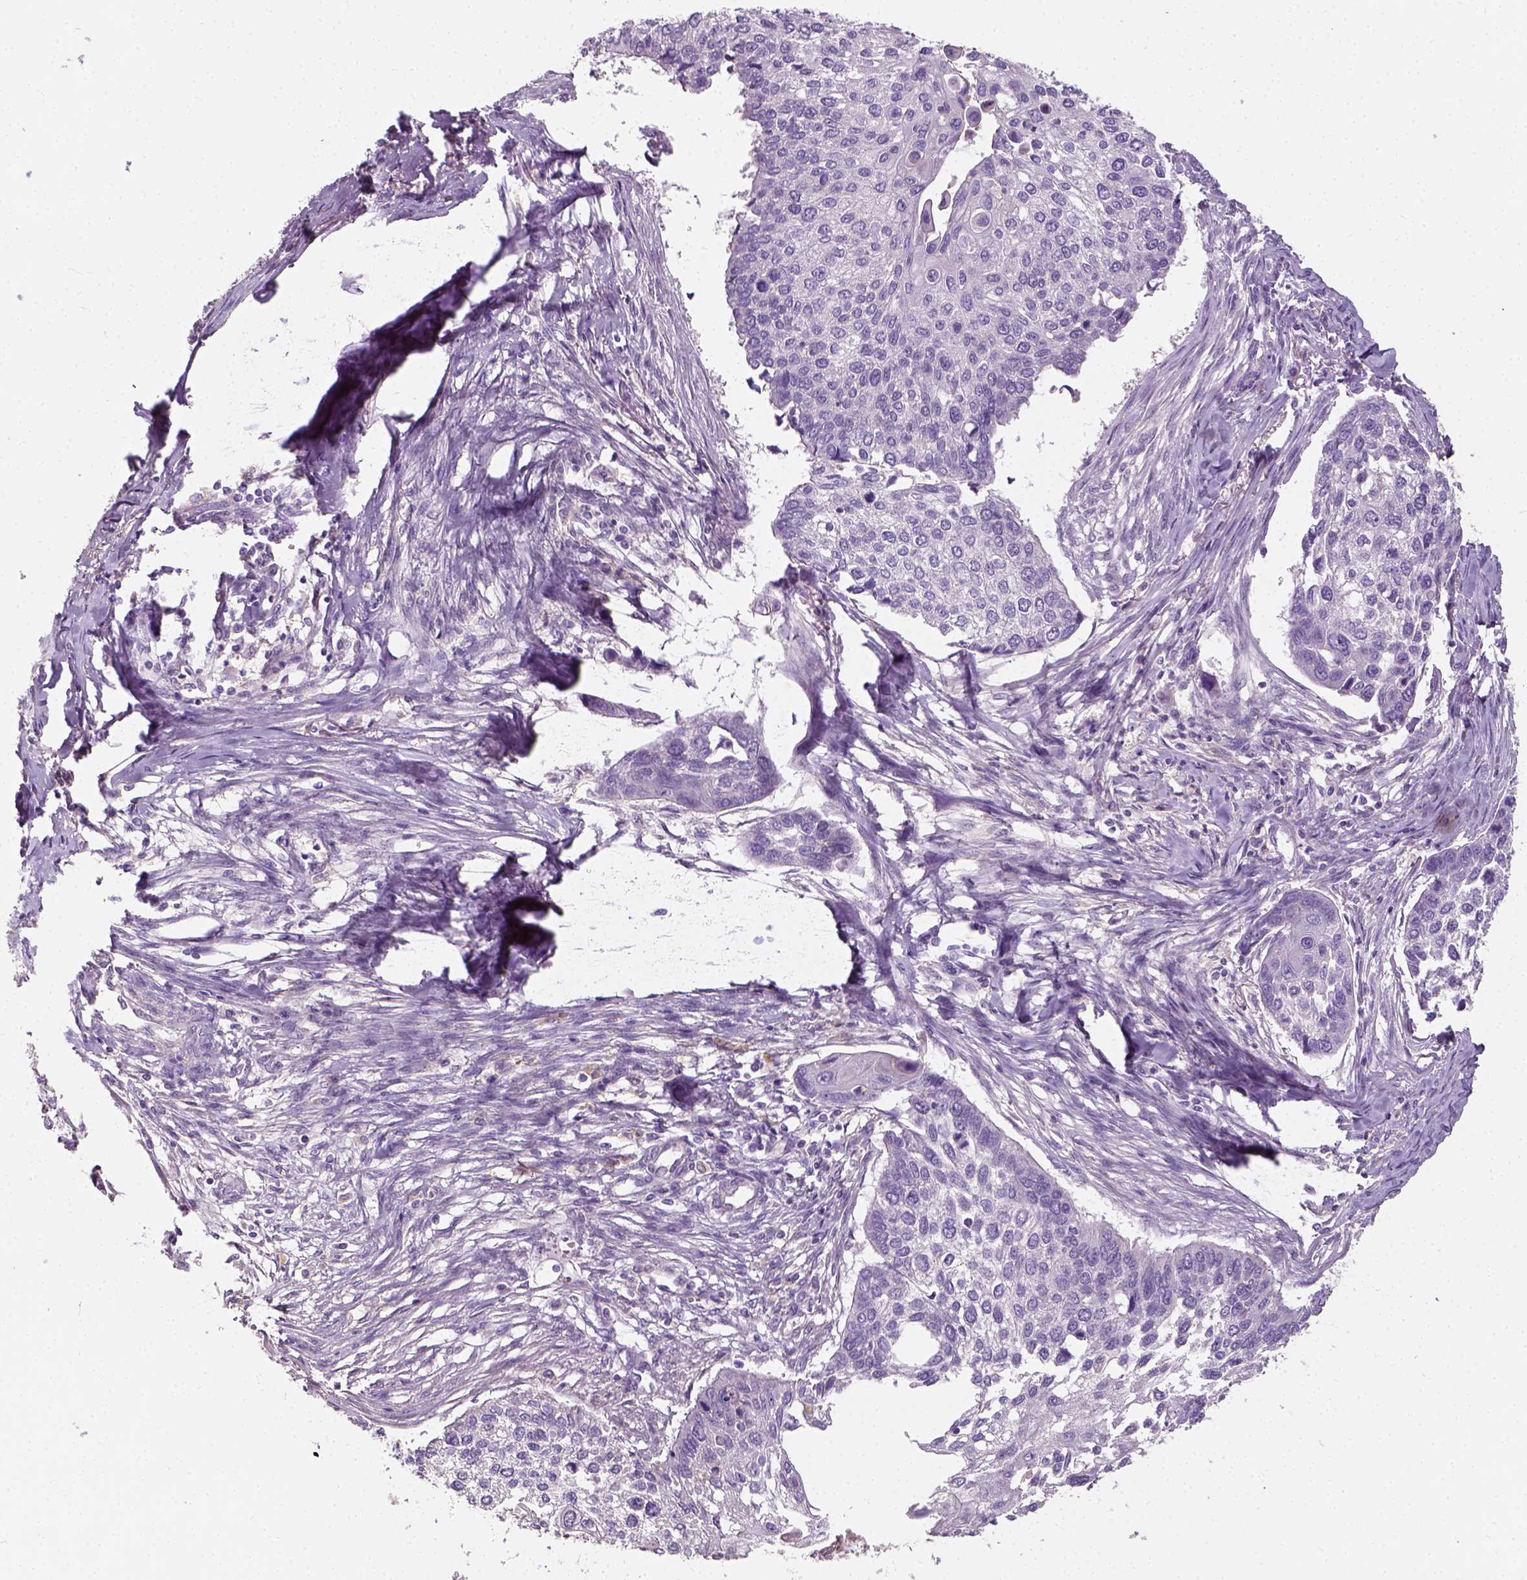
{"staining": {"intensity": "negative", "quantity": "none", "location": "none"}, "tissue": "lung cancer", "cell_type": "Tumor cells", "image_type": "cancer", "snomed": [{"axis": "morphology", "description": "Squamous cell carcinoma, NOS"}, {"axis": "morphology", "description": "Squamous cell carcinoma, metastatic, NOS"}, {"axis": "topography", "description": "Lung"}], "caption": "Immunohistochemical staining of lung cancer (metastatic squamous cell carcinoma) demonstrates no significant expression in tumor cells.", "gene": "DHCR24", "patient": {"sex": "male", "age": 63}}